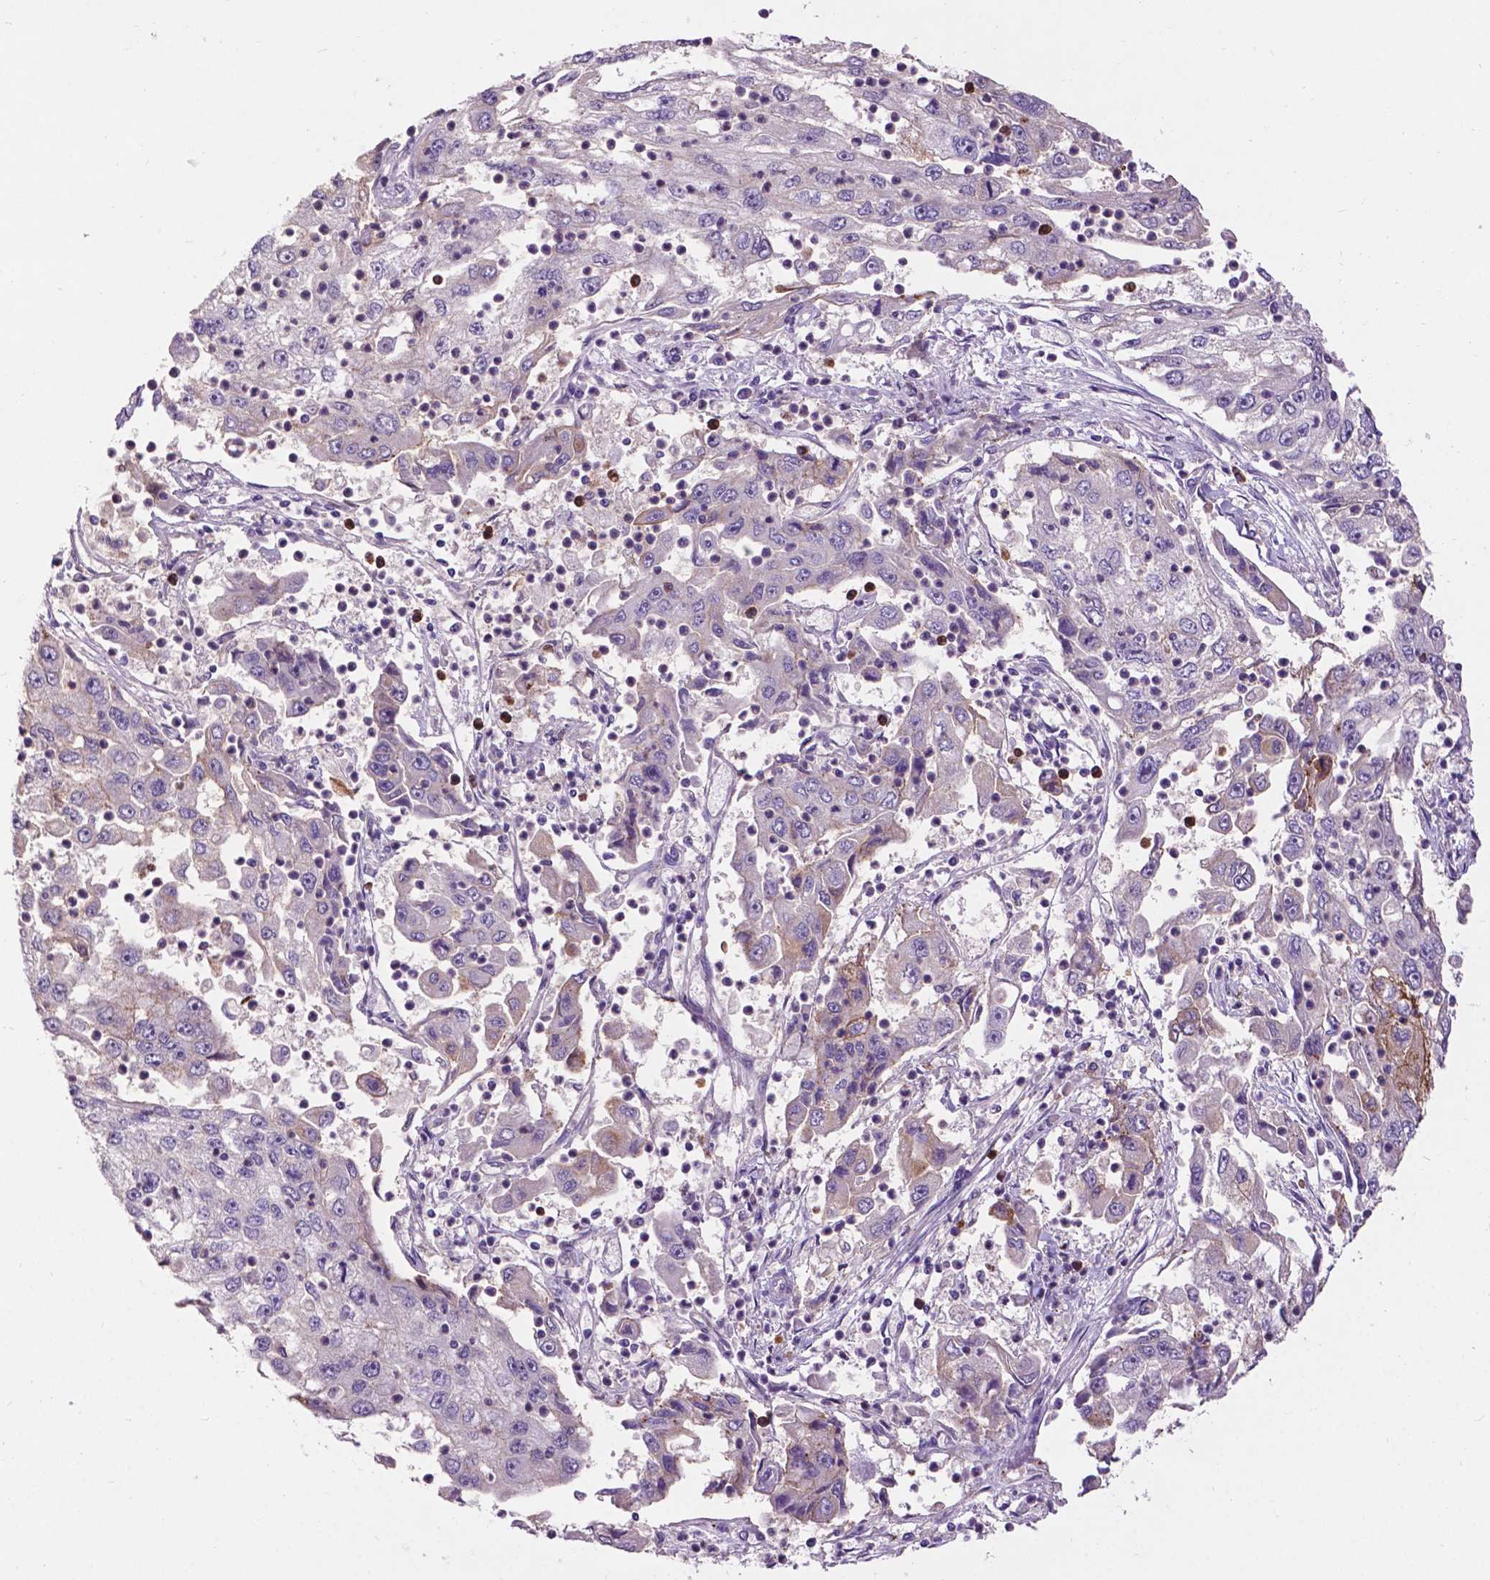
{"staining": {"intensity": "negative", "quantity": "none", "location": "none"}, "tissue": "cervical cancer", "cell_type": "Tumor cells", "image_type": "cancer", "snomed": [{"axis": "morphology", "description": "Squamous cell carcinoma, NOS"}, {"axis": "topography", "description": "Cervix"}], "caption": "High magnification brightfield microscopy of cervical cancer stained with DAB (3,3'-diaminobenzidine) (brown) and counterstained with hematoxylin (blue): tumor cells show no significant staining.", "gene": "PLSCR1", "patient": {"sex": "female", "age": 36}}